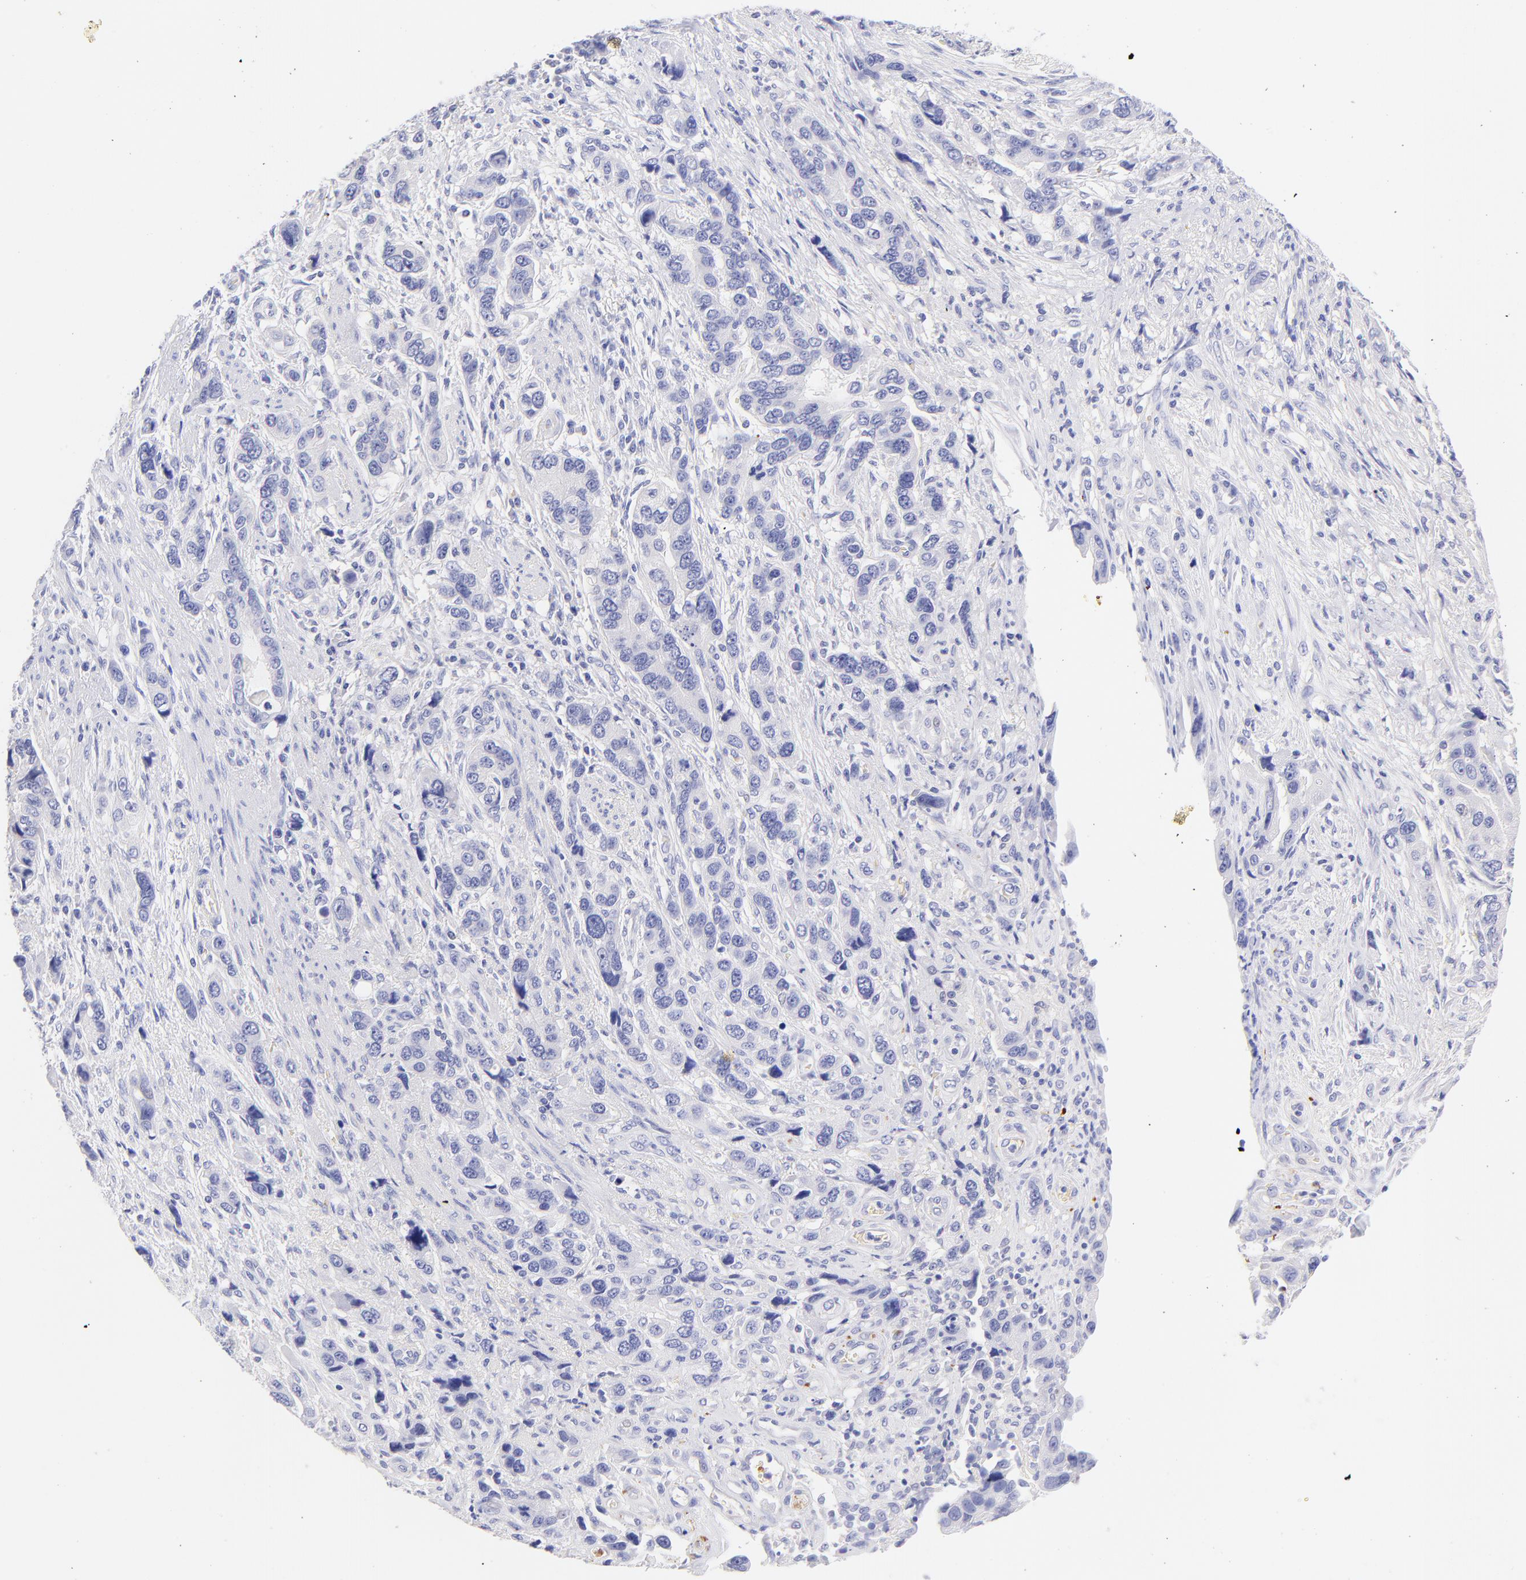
{"staining": {"intensity": "negative", "quantity": "none", "location": "none"}, "tissue": "stomach cancer", "cell_type": "Tumor cells", "image_type": "cancer", "snomed": [{"axis": "morphology", "description": "Adenocarcinoma, NOS"}, {"axis": "topography", "description": "Stomach, lower"}], "caption": "Histopathology image shows no significant protein expression in tumor cells of adenocarcinoma (stomach).", "gene": "FRMPD3", "patient": {"sex": "female", "age": 93}}